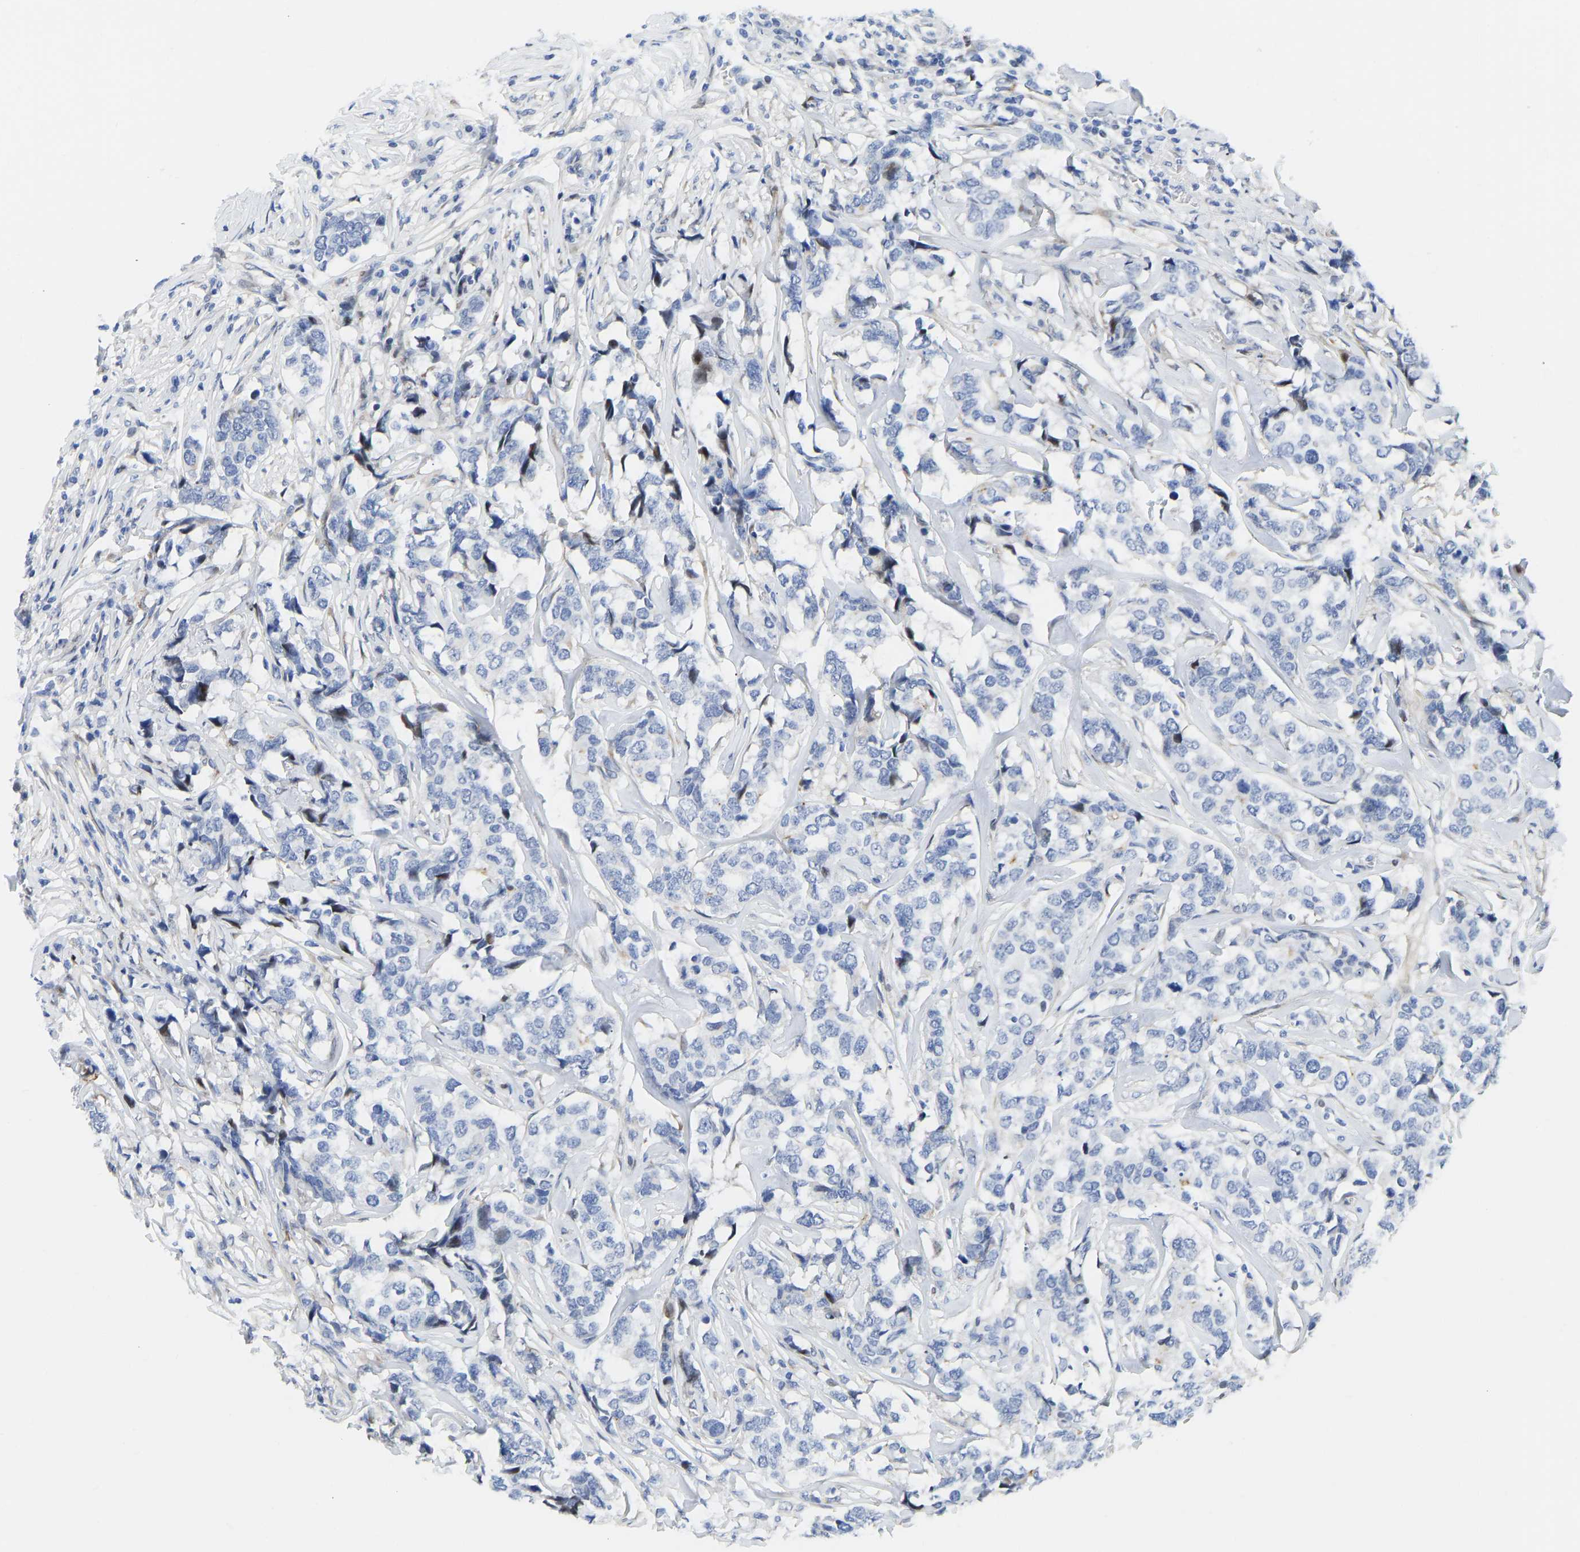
{"staining": {"intensity": "negative", "quantity": "none", "location": "none"}, "tissue": "breast cancer", "cell_type": "Tumor cells", "image_type": "cancer", "snomed": [{"axis": "morphology", "description": "Lobular carcinoma"}, {"axis": "topography", "description": "Breast"}], "caption": "An immunohistochemistry (IHC) histopathology image of breast cancer is shown. There is no staining in tumor cells of breast cancer. Brightfield microscopy of immunohistochemistry (IHC) stained with DAB (3,3'-diaminobenzidine) (brown) and hematoxylin (blue), captured at high magnification.", "gene": "HDAC5", "patient": {"sex": "female", "age": 59}}